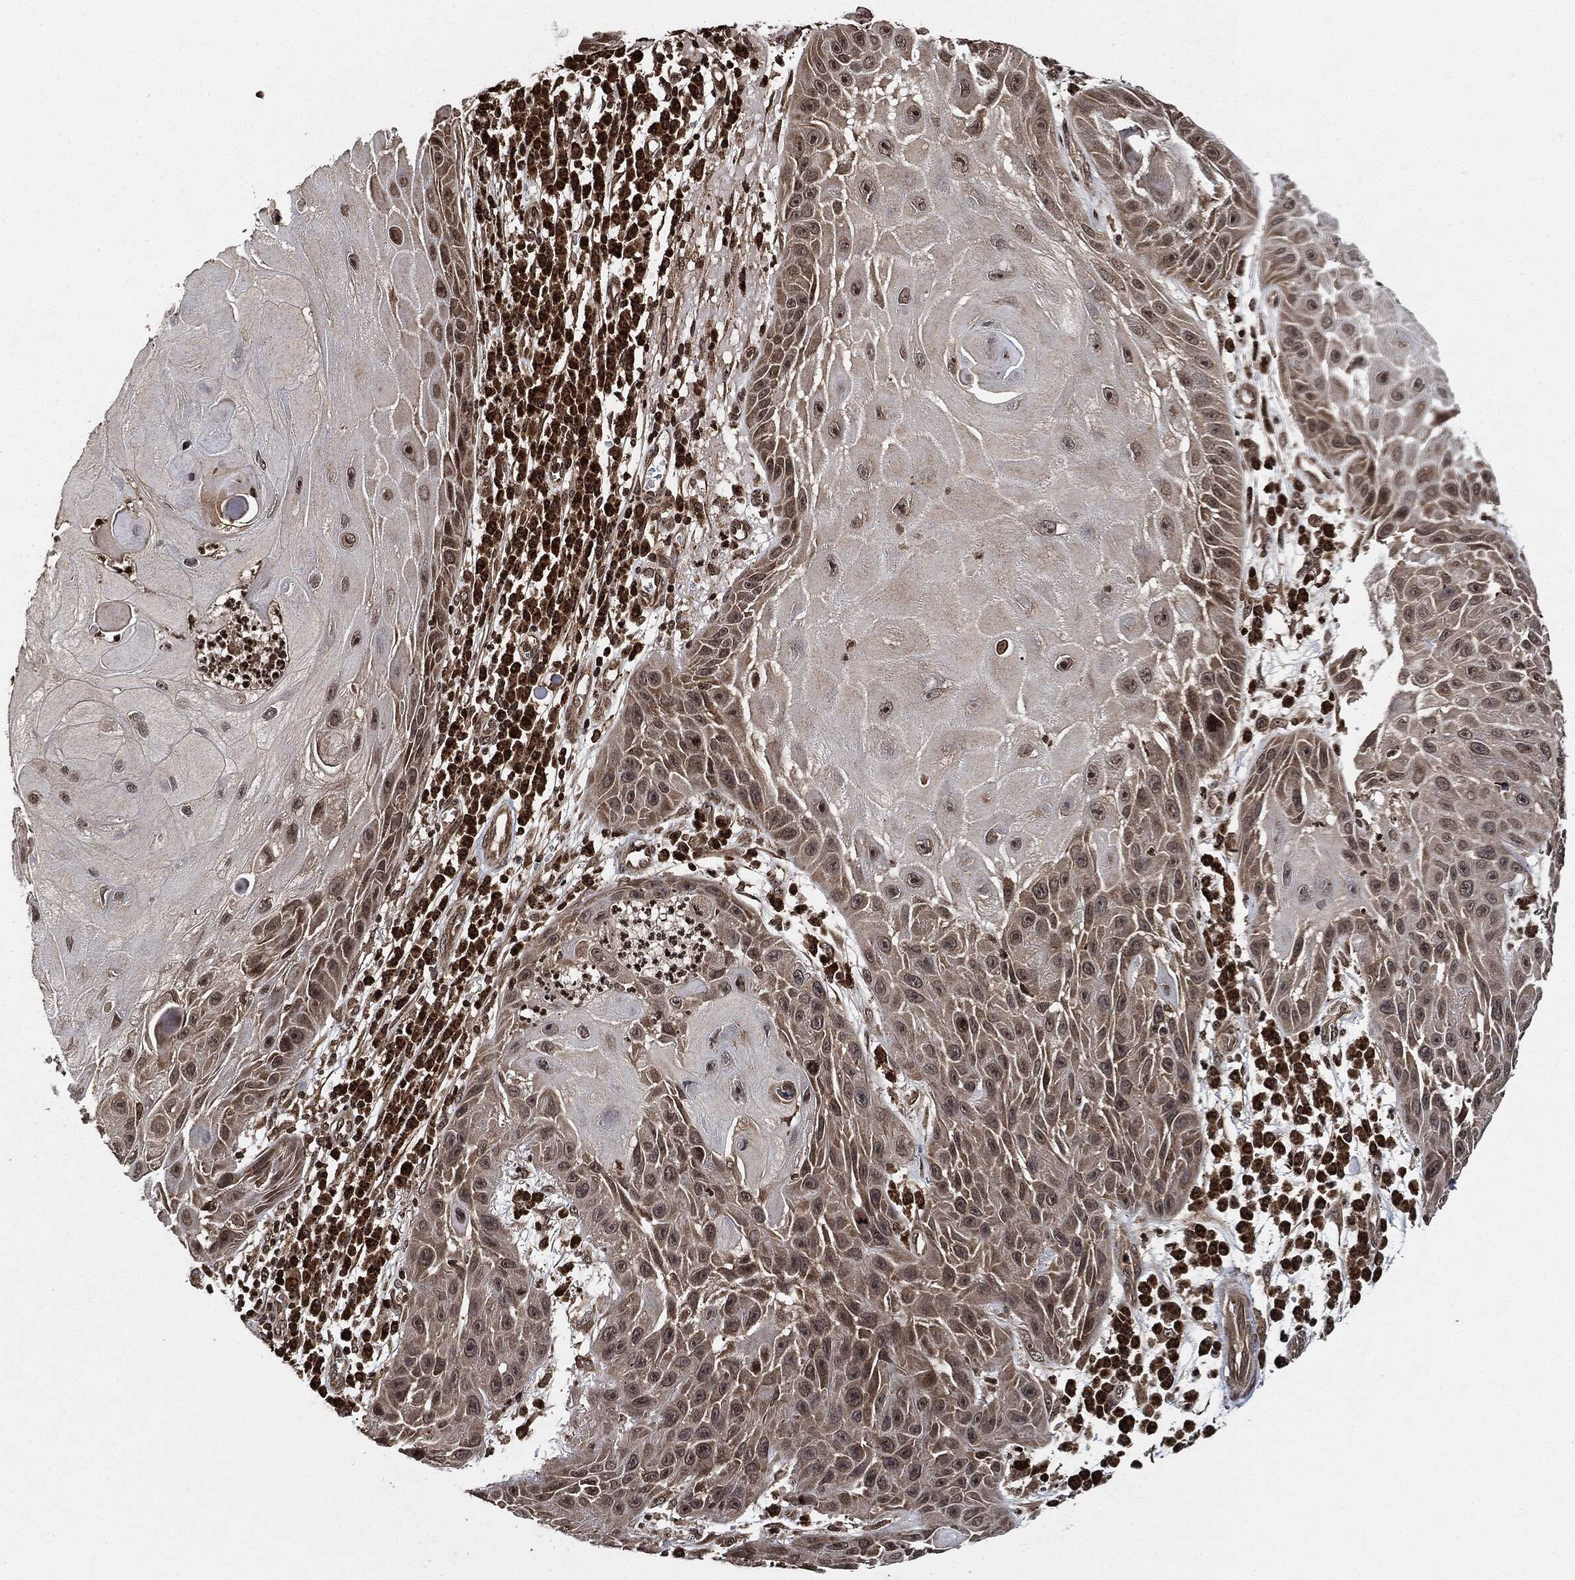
{"staining": {"intensity": "weak", "quantity": "<25%", "location": "cytoplasmic/membranous"}, "tissue": "skin cancer", "cell_type": "Tumor cells", "image_type": "cancer", "snomed": [{"axis": "morphology", "description": "Normal tissue, NOS"}, {"axis": "morphology", "description": "Squamous cell carcinoma, NOS"}, {"axis": "topography", "description": "Skin"}], "caption": "IHC histopathology image of human skin cancer stained for a protein (brown), which demonstrates no positivity in tumor cells.", "gene": "PDK1", "patient": {"sex": "male", "age": 79}}